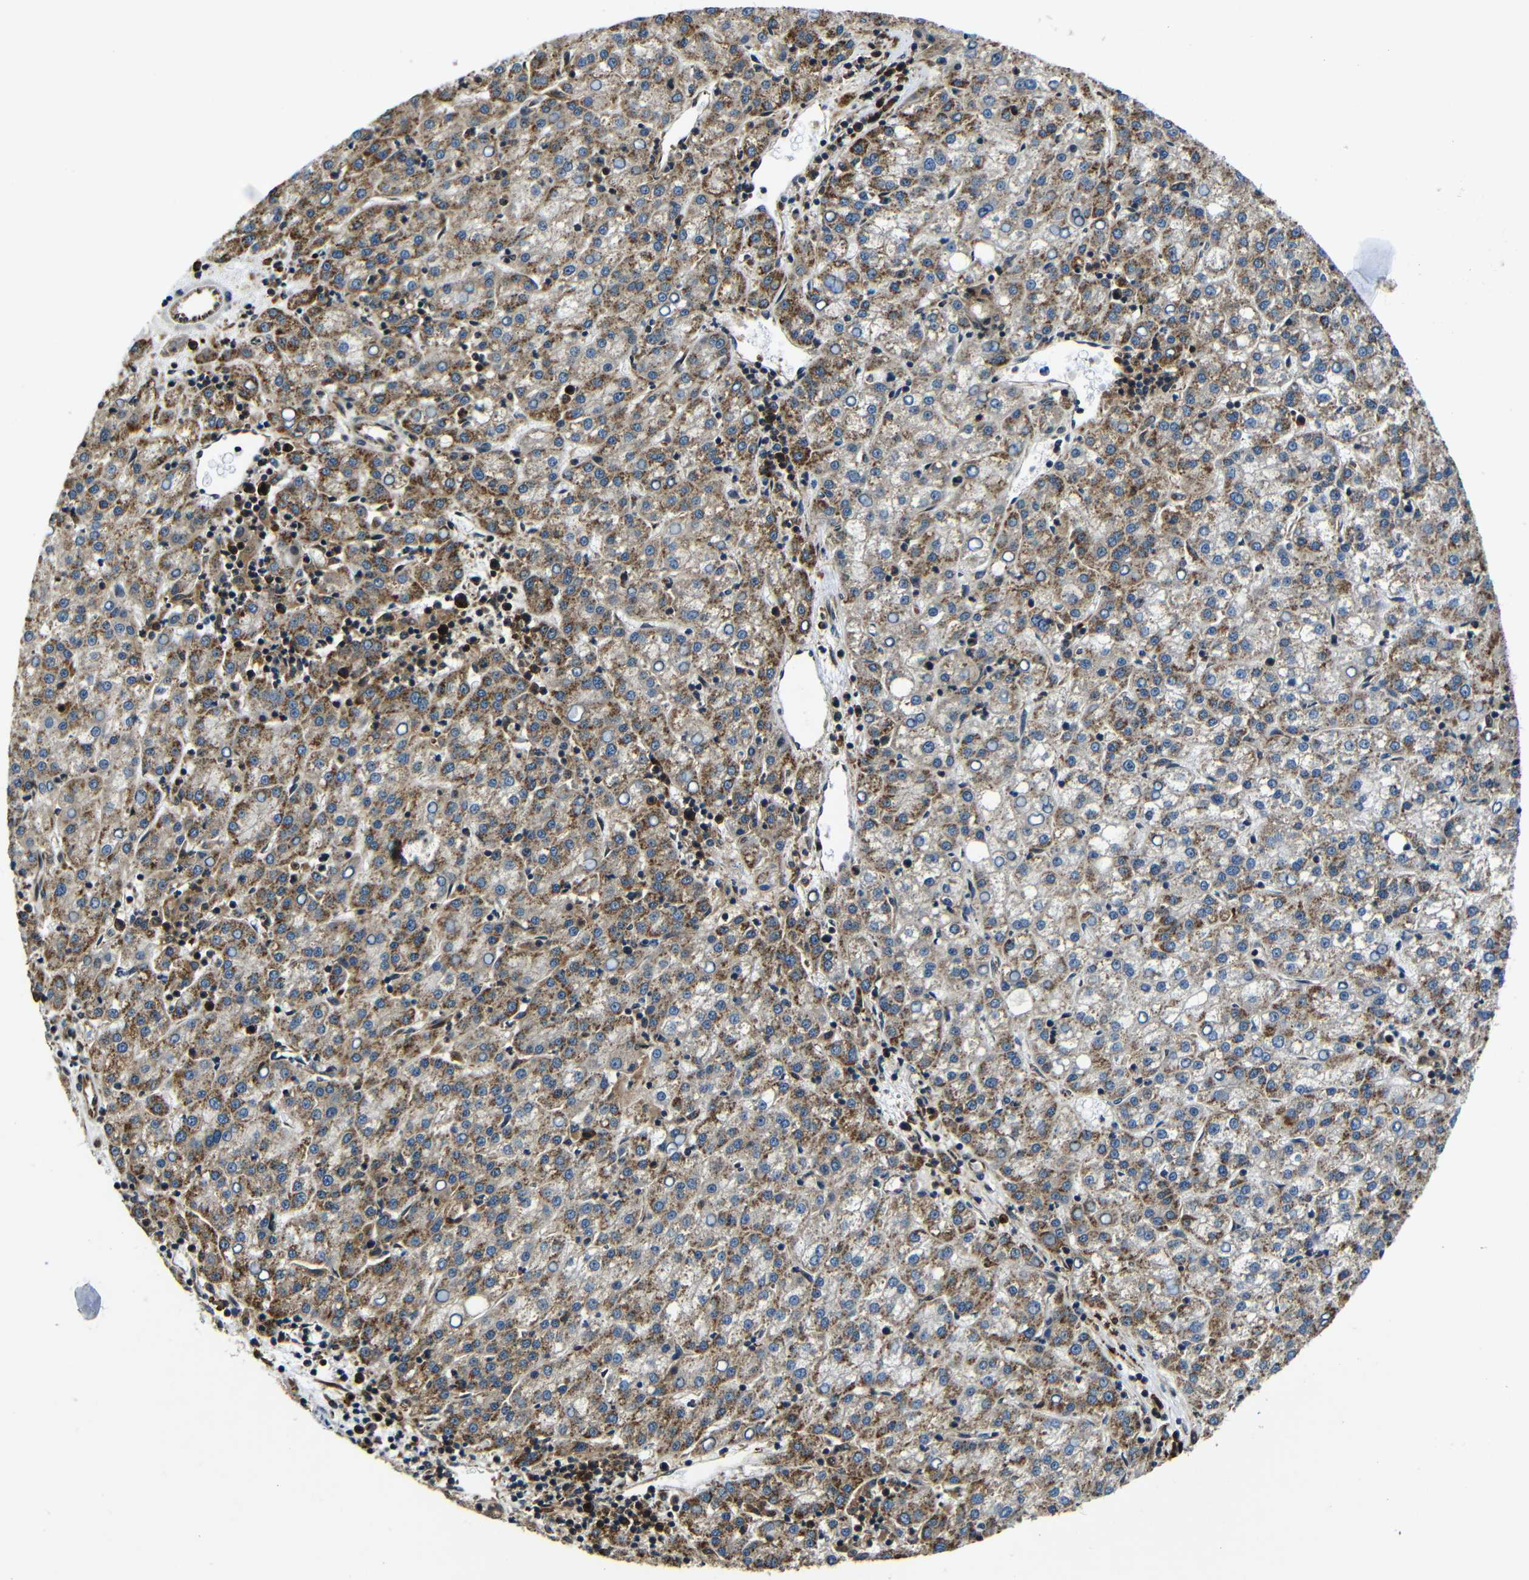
{"staining": {"intensity": "moderate", "quantity": ">75%", "location": "cytoplasmic/membranous"}, "tissue": "liver cancer", "cell_type": "Tumor cells", "image_type": "cancer", "snomed": [{"axis": "morphology", "description": "Carcinoma, Hepatocellular, NOS"}, {"axis": "topography", "description": "Liver"}], "caption": "Immunohistochemistry (IHC) of human liver cancer (hepatocellular carcinoma) displays medium levels of moderate cytoplasmic/membranous staining in about >75% of tumor cells. The protein of interest is shown in brown color, while the nuclei are stained blue.", "gene": "ABCE1", "patient": {"sex": "female", "age": 58}}